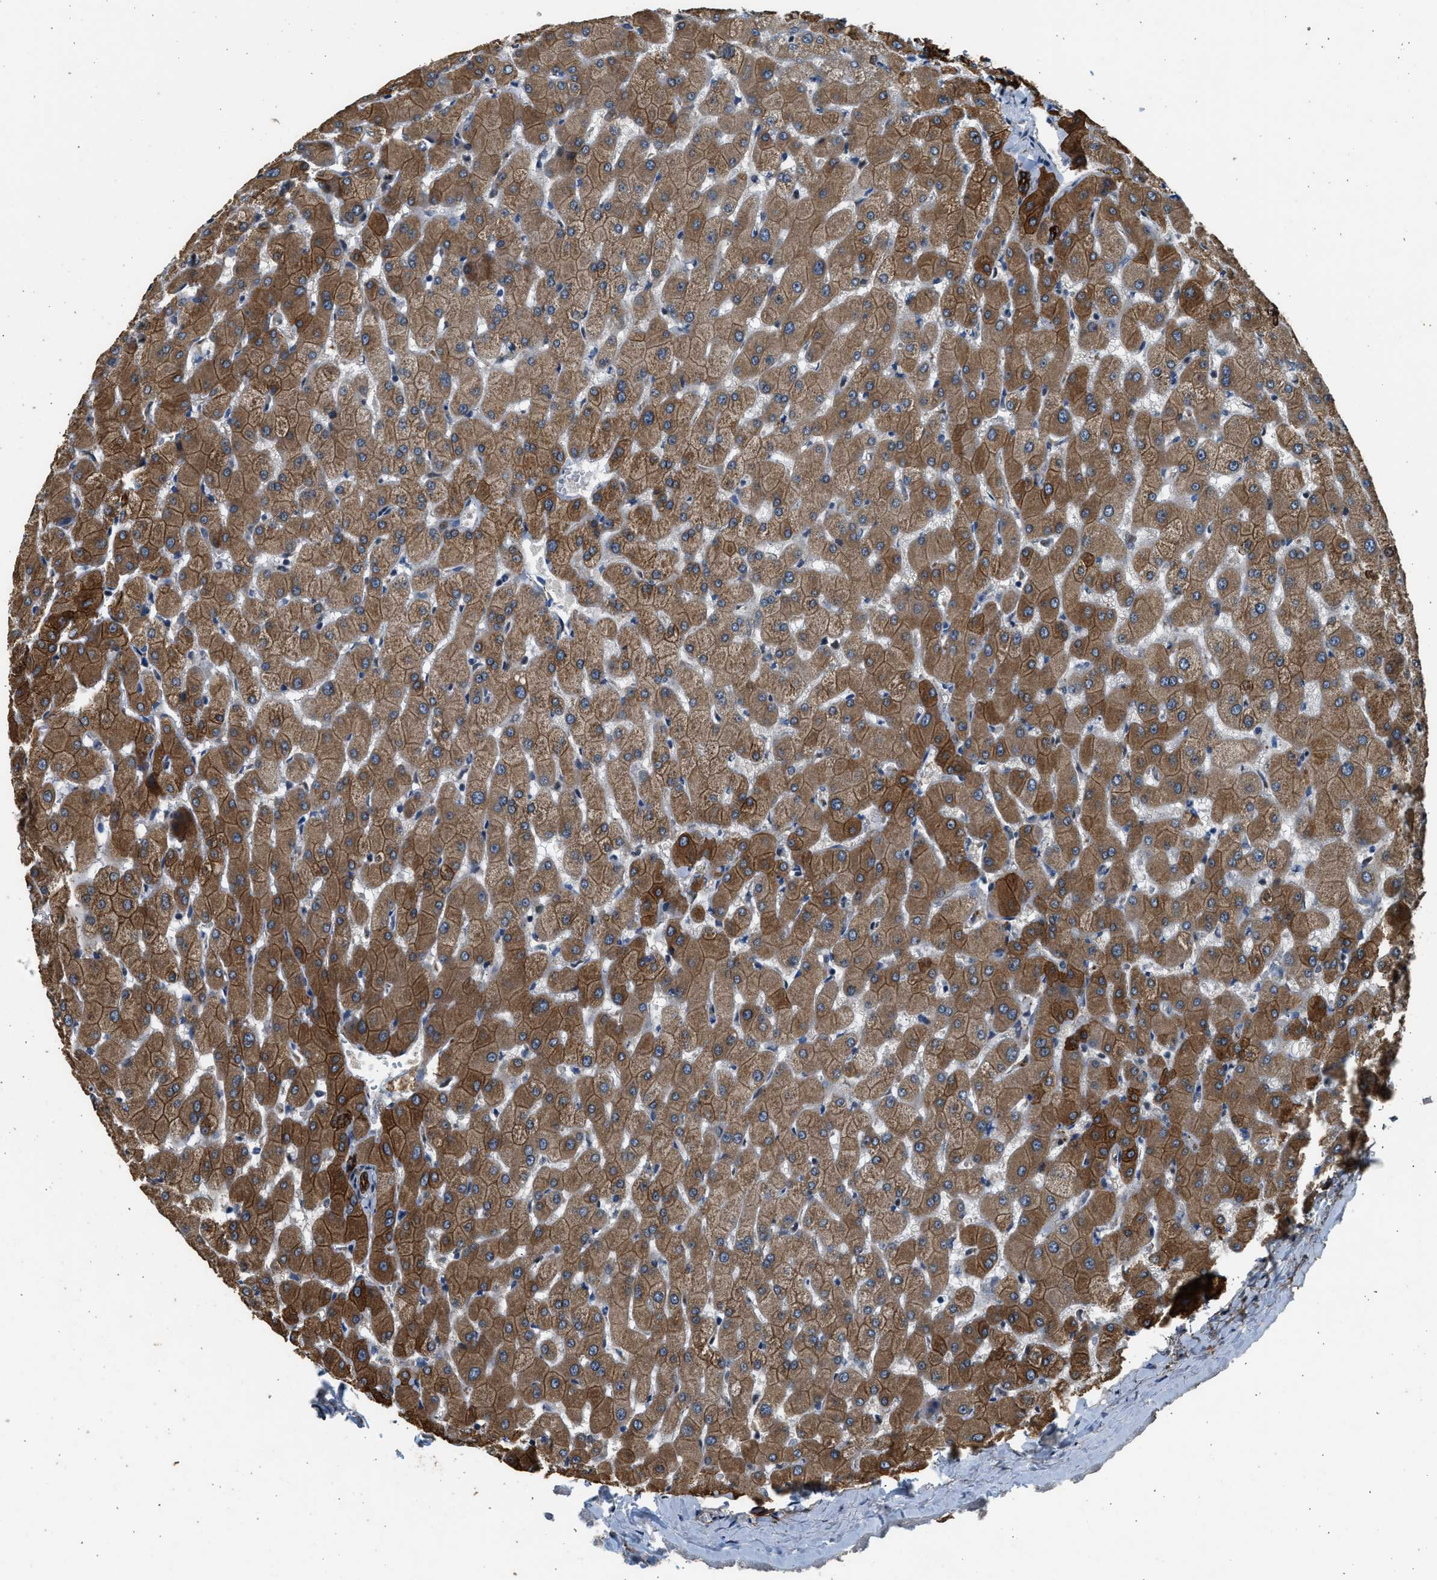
{"staining": {"intensity": "strong", "quantity": ">75%", "location": "cytoplasmic/membranous"}, "tissue": "liver", "cell_type": "Cholangiocytes", "image_type": "normal", "snomed": [{"axis": "morphology", "description": "Normal tissue, NOS"}, {"axis": "topography", "description": "Liver"}], "caption": "A photomicrograph showing strong cytoplasmic/membranous staining in approximately >75% of cholangiocytes in unremarkable liver, as visualized by brown immunohistochemical staining.", "gene": "PCLO", "patient": {"sex": "female", "age": 63}}